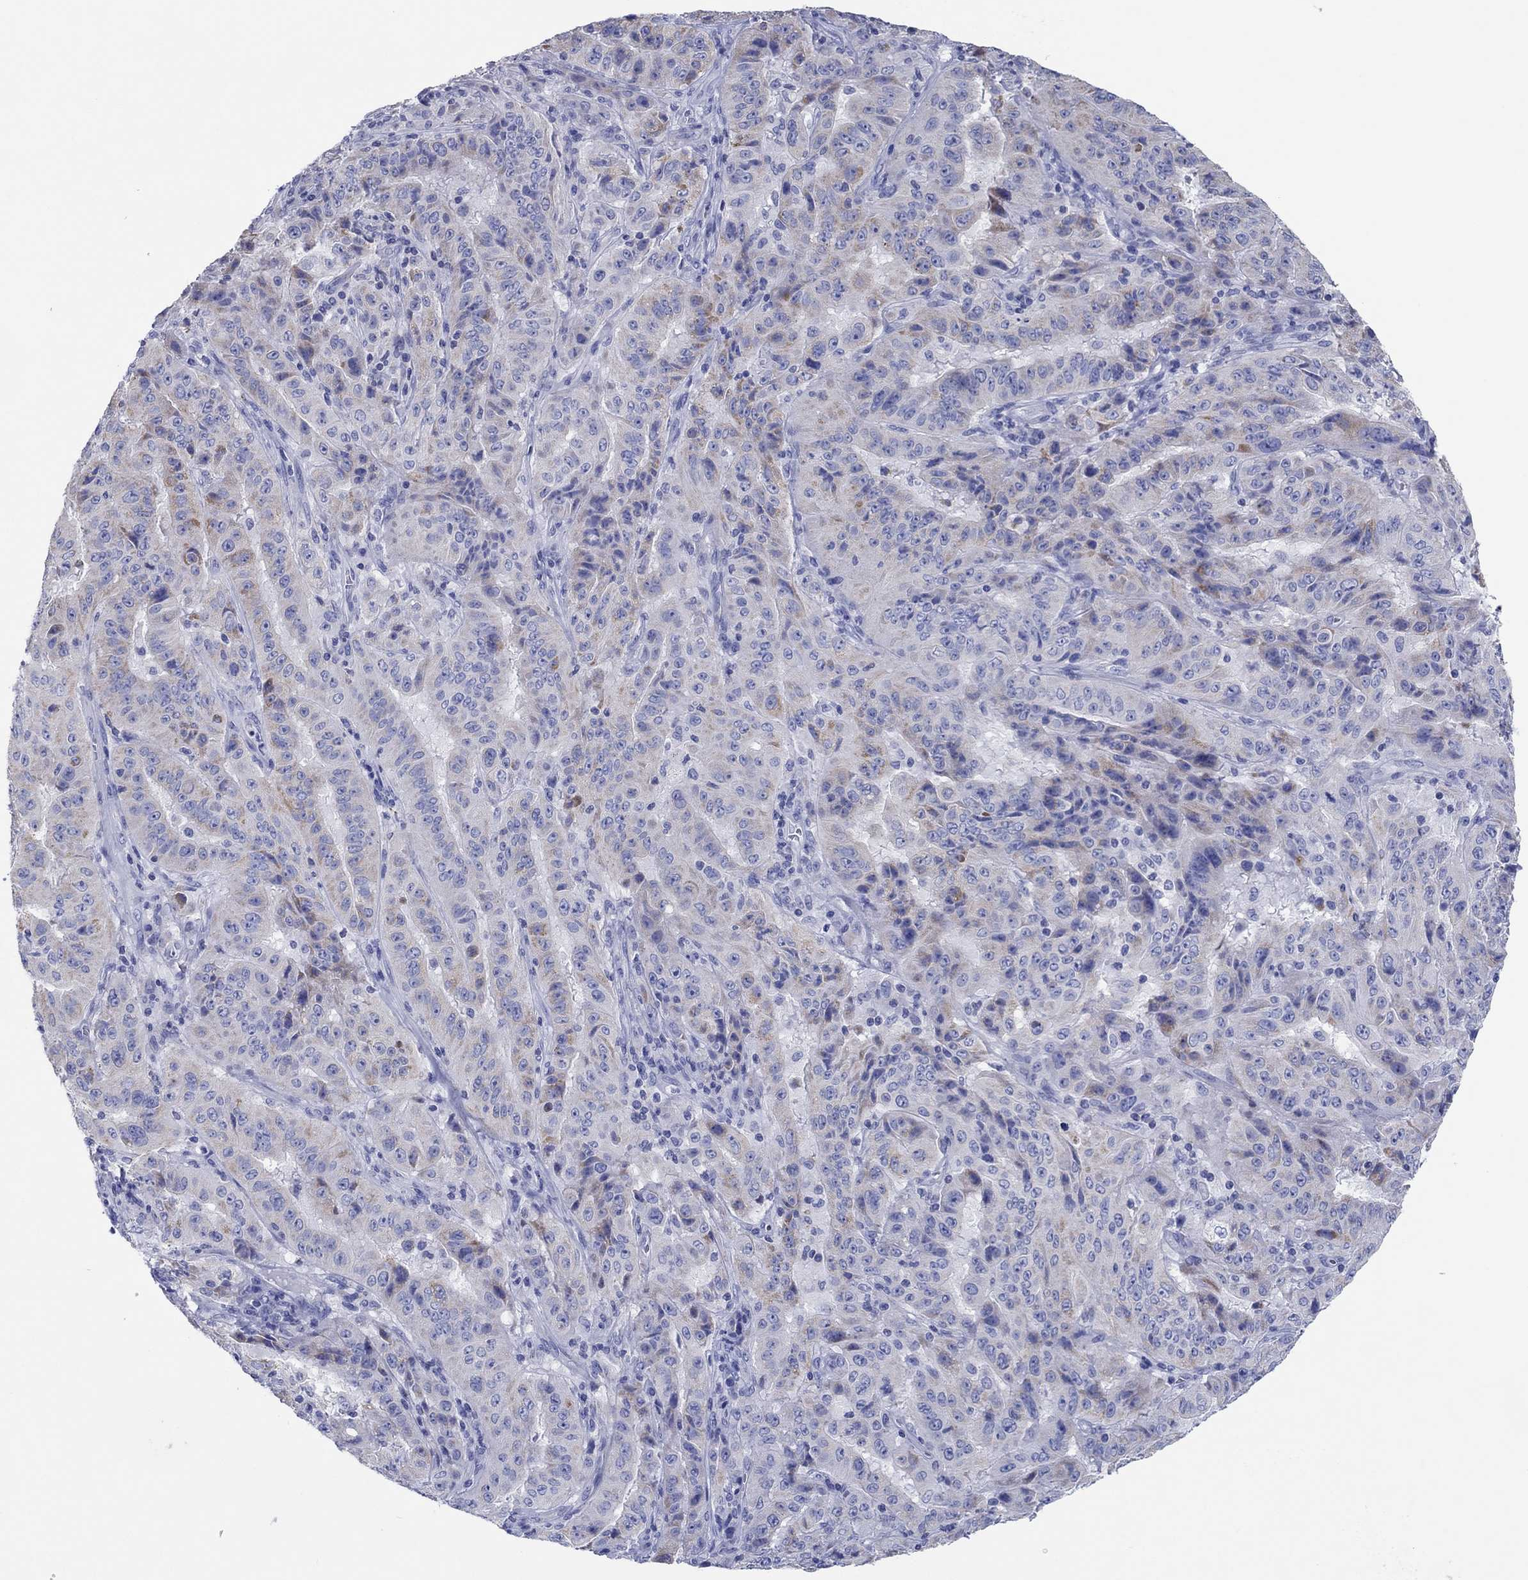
{"staining": {"intensity": "weak", "quantity": "25%-75%", "location": "cytoplasmic/membranous"}, "tissue": "pancreatic cancer", "cell_type": "Tumor cells", "image_type": "cancer", "snomed": [{"axis": "morphology", "description": "Adenocarcinoma, NOS"}, {"axis": "topography", "description": "Pancreas"}], "caption": "Immunohistochemistry (IHC) staining of pancreatic cancer, which reveals low levels of weak cytoplasmic/membranous staining in about 25%-75% of tumor cells indicating weak cytoplasmic/membranous protein positivity. The staining was performed using DAB (3,3'-diaminobenzidine) (brown) for protein detection and nuclei were counterstained in hematoxylin (blue).", "gene": "HCRT", "patient": {"sex": "male", "age": 63}}